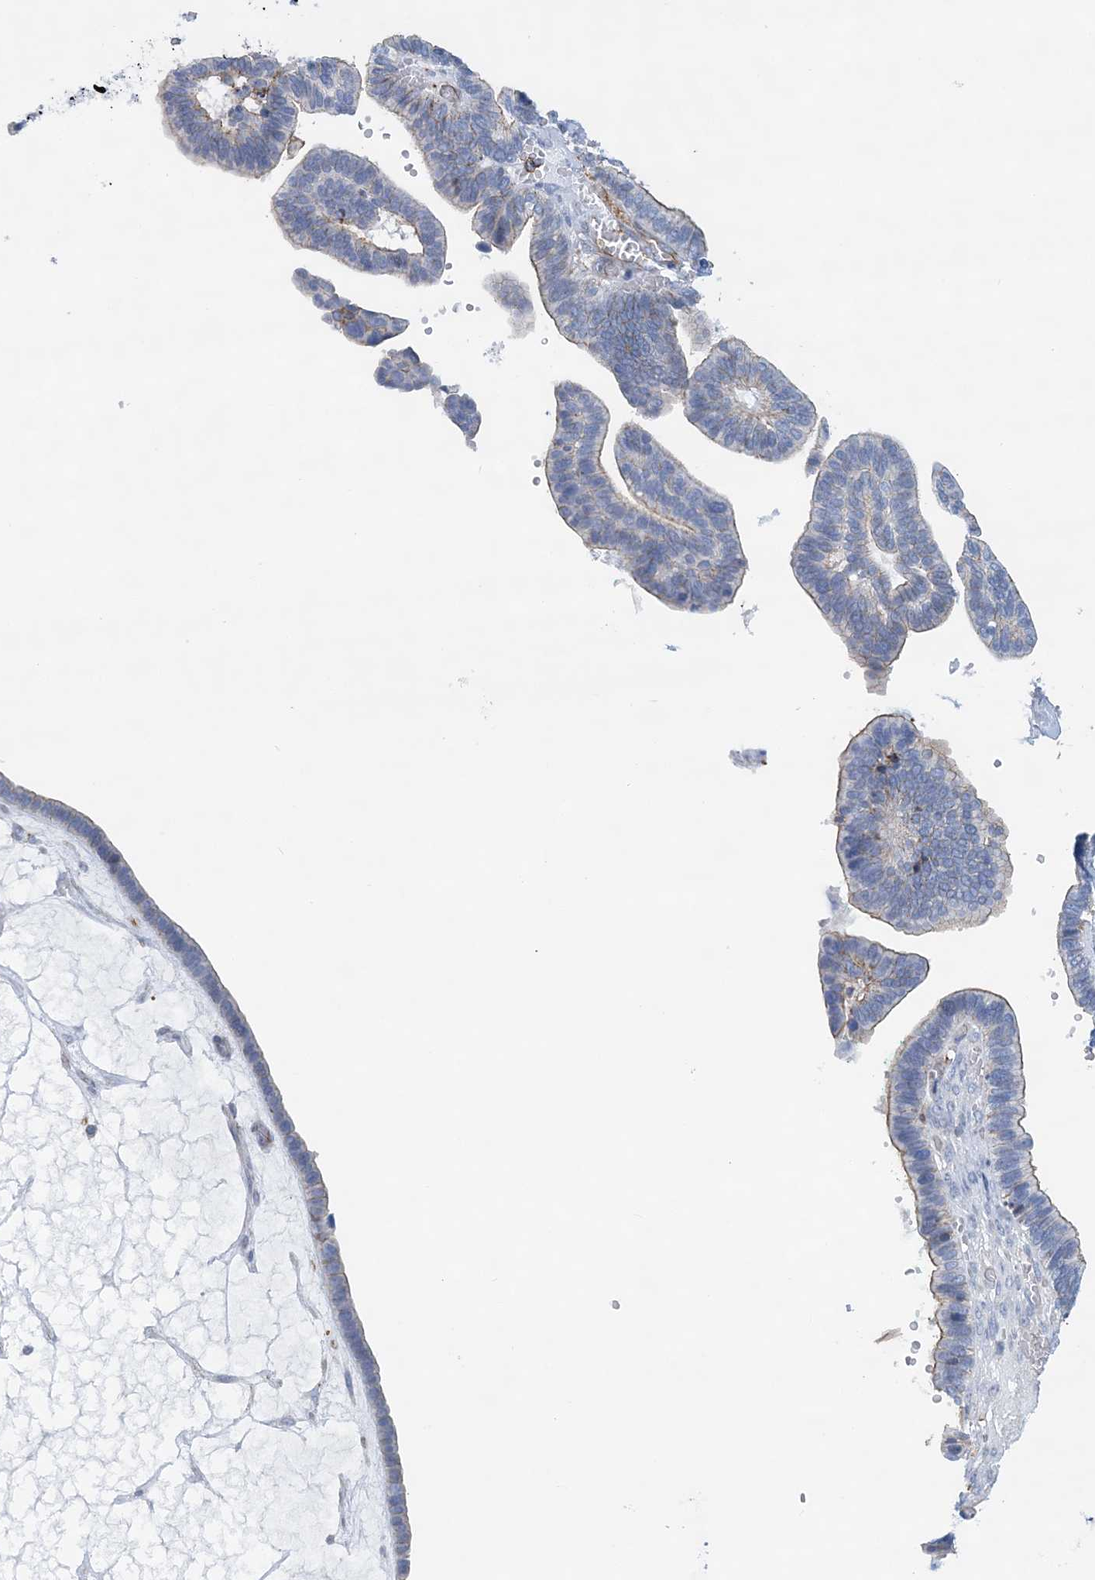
{"staining": {"intensity": "moderate", "quantity": "<25%", "location": "cytoplasmic/membranous"}, "tissue": "ovarian cancer", "cell_type": "Tumor cells", "image_type": "cancer", "snomed": [{"axis": "morphology", "description": "Cystadenocarcinoma, serous, NOS"}, {"axis": "topography", "description": "Ovary"}], "caption": "A brown stain shows moderate cytoplasmic/membranous expression of a protein in ovarian serous cystadenocarcinoma tumor cells. (DAB IHC with brightfield microscopy, high magnification).", "gene": "C11orf21", "patient": {"sex": "female", "age": 56}}